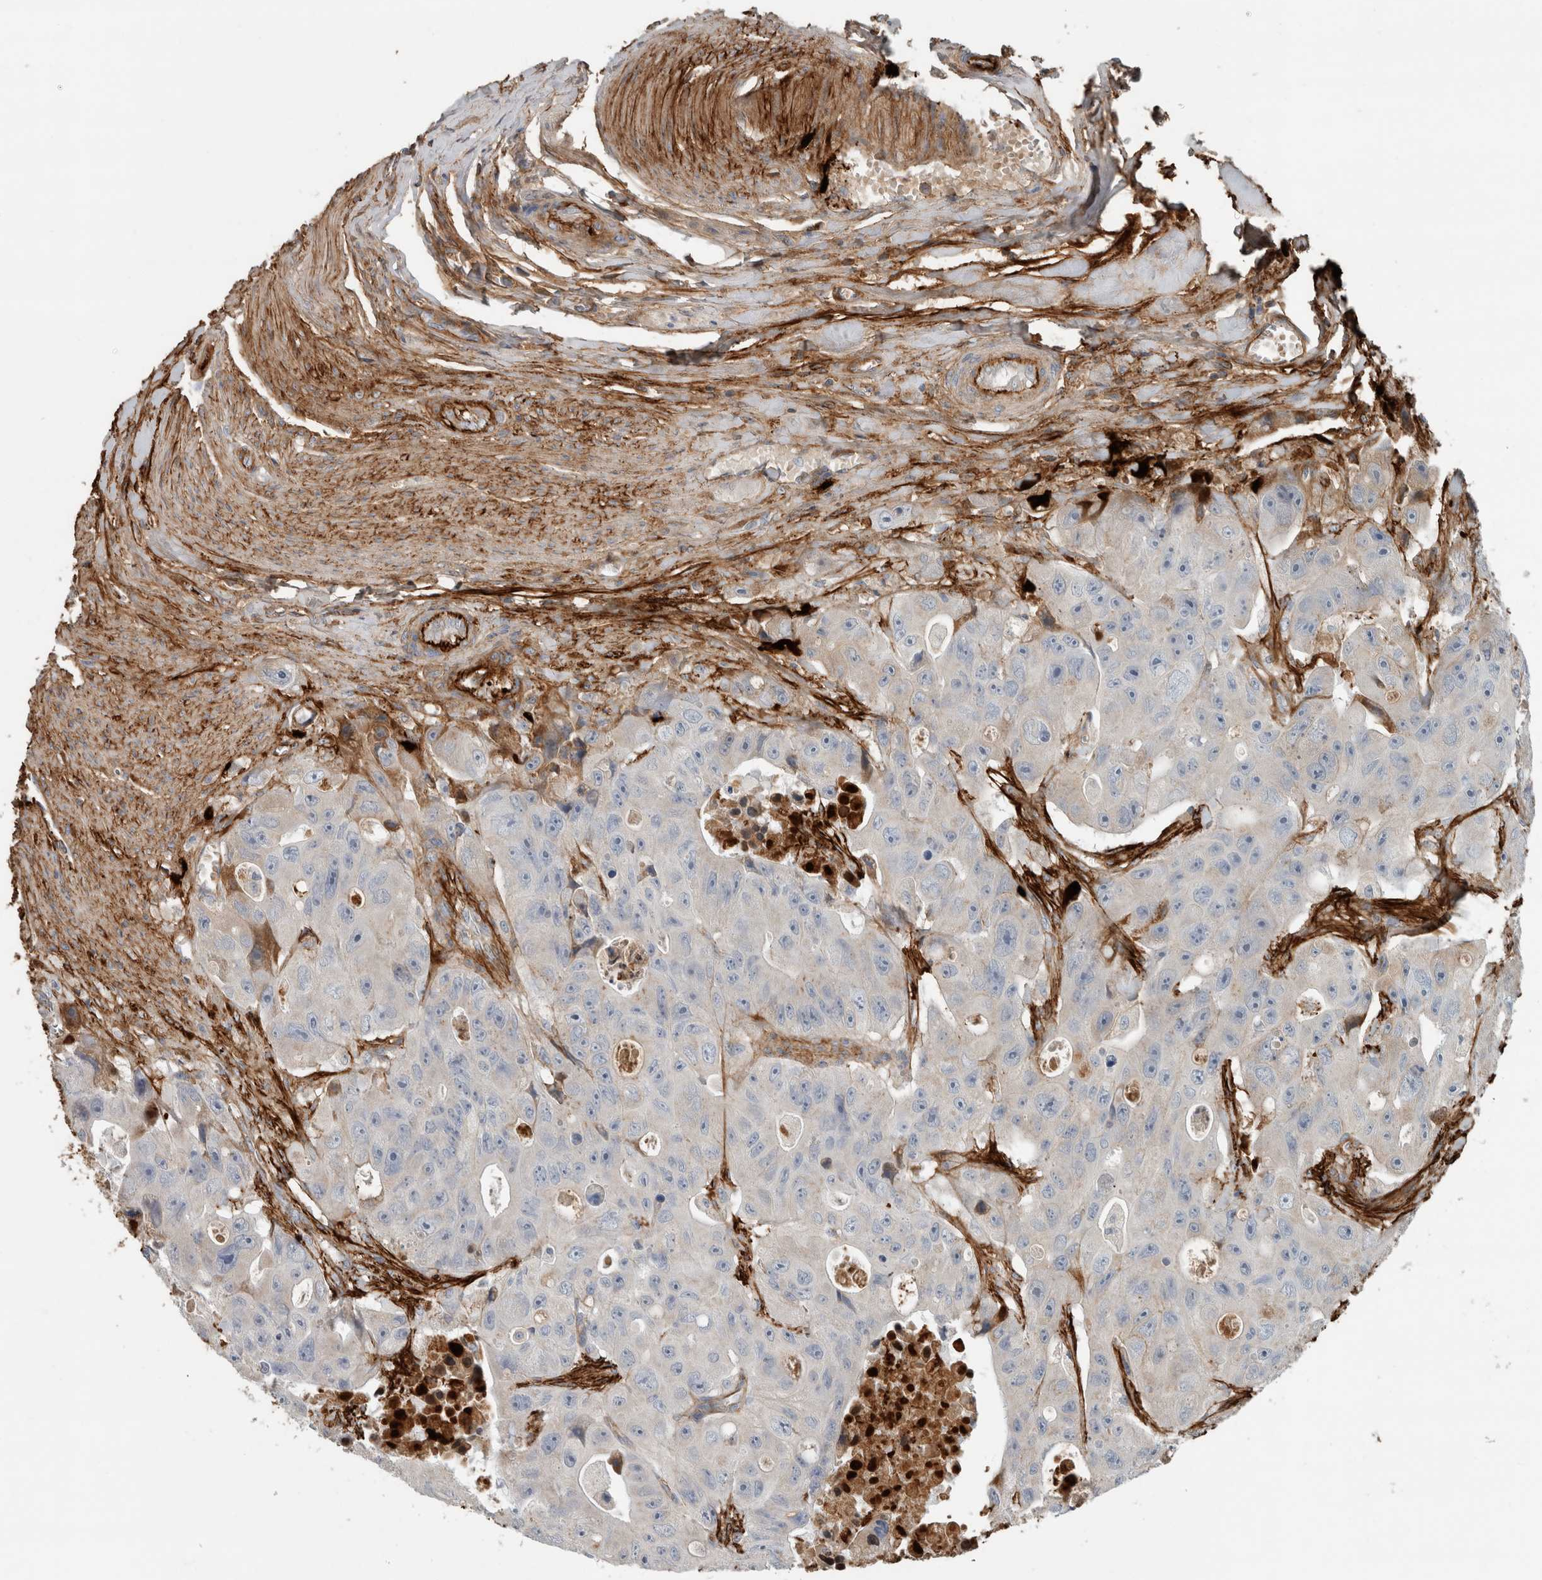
{"staining": {"intensity": "negative", "quantity": "none", "location": "none"}, "tissue": "colorectal cancer", "cell_type": "Tumor cells", "image_type": "cancer", "snomed": [{"axis": "morphology", "description": "Adenocarcinoma, NOS"}, {"axis": "topography", "description": "Colon"}], "caption": "This is a micrograph of immunohistochemistry staining of colorectal adenocarcinoma, which shows no expression in tumor cells.", "gene": "FN1", "patient": {"sex": "female", "age": 46}}